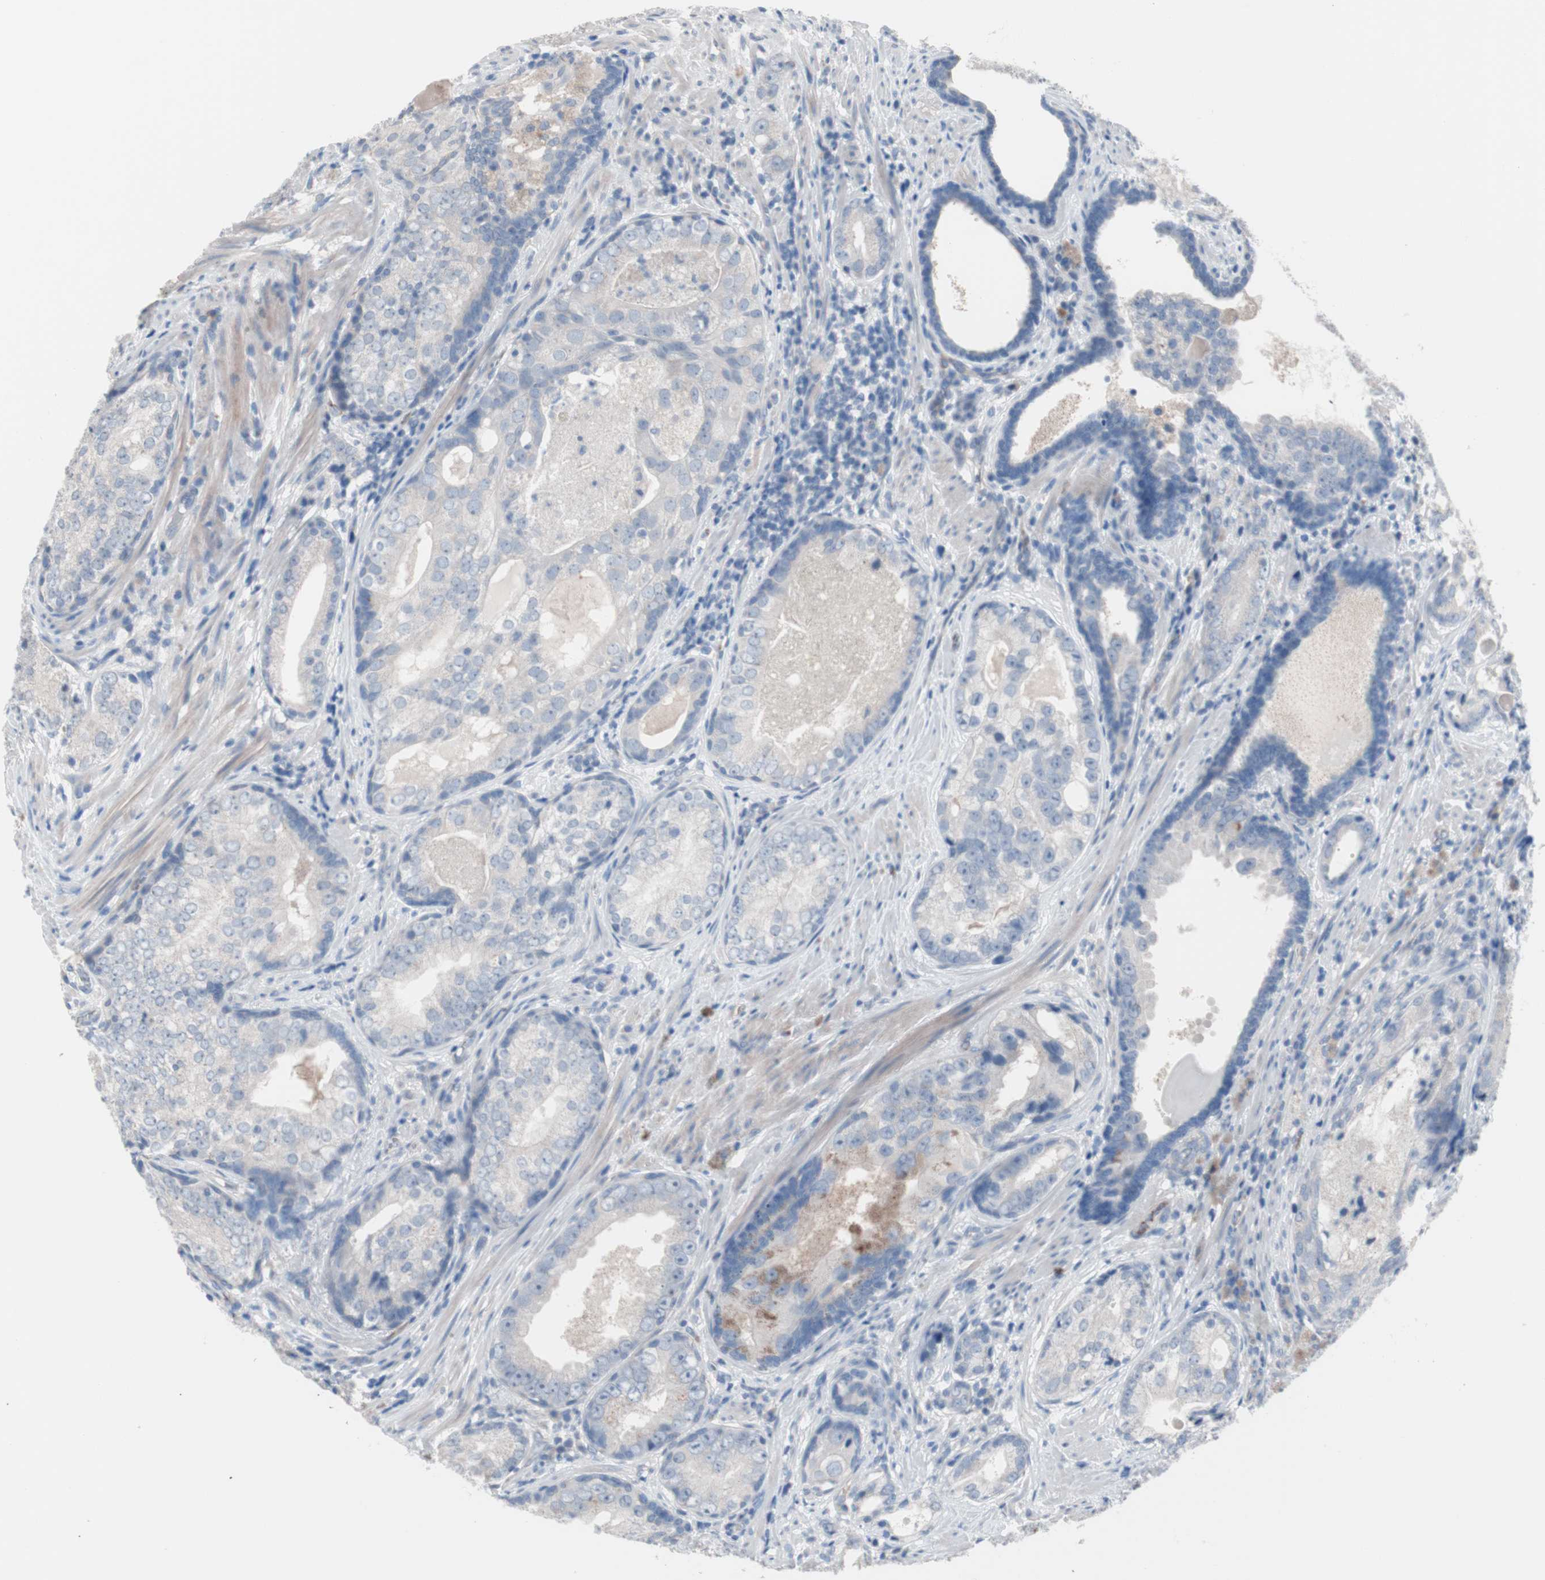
{"staining": {"intensity": "moderate", "quantity": "<25%", "location": "cytoplasmic/membranous"}, "tissue": "prostate cancer", "cell_type": "Tumor cells", "image_type": "cancer", "snomed": [{"axis": "morphology", "description": "Adenocarcinoma, High grade"}, {"axis": "topography", "description": "Prostate"}], "caption": "Protein analysis of prostate cancer tissue demonstrates moderate cytoplasmic/membranous expression in approximately <25% of tumor cells.", "gene": "ULBP1", "patient": {"sex": "male", "age": 66}}